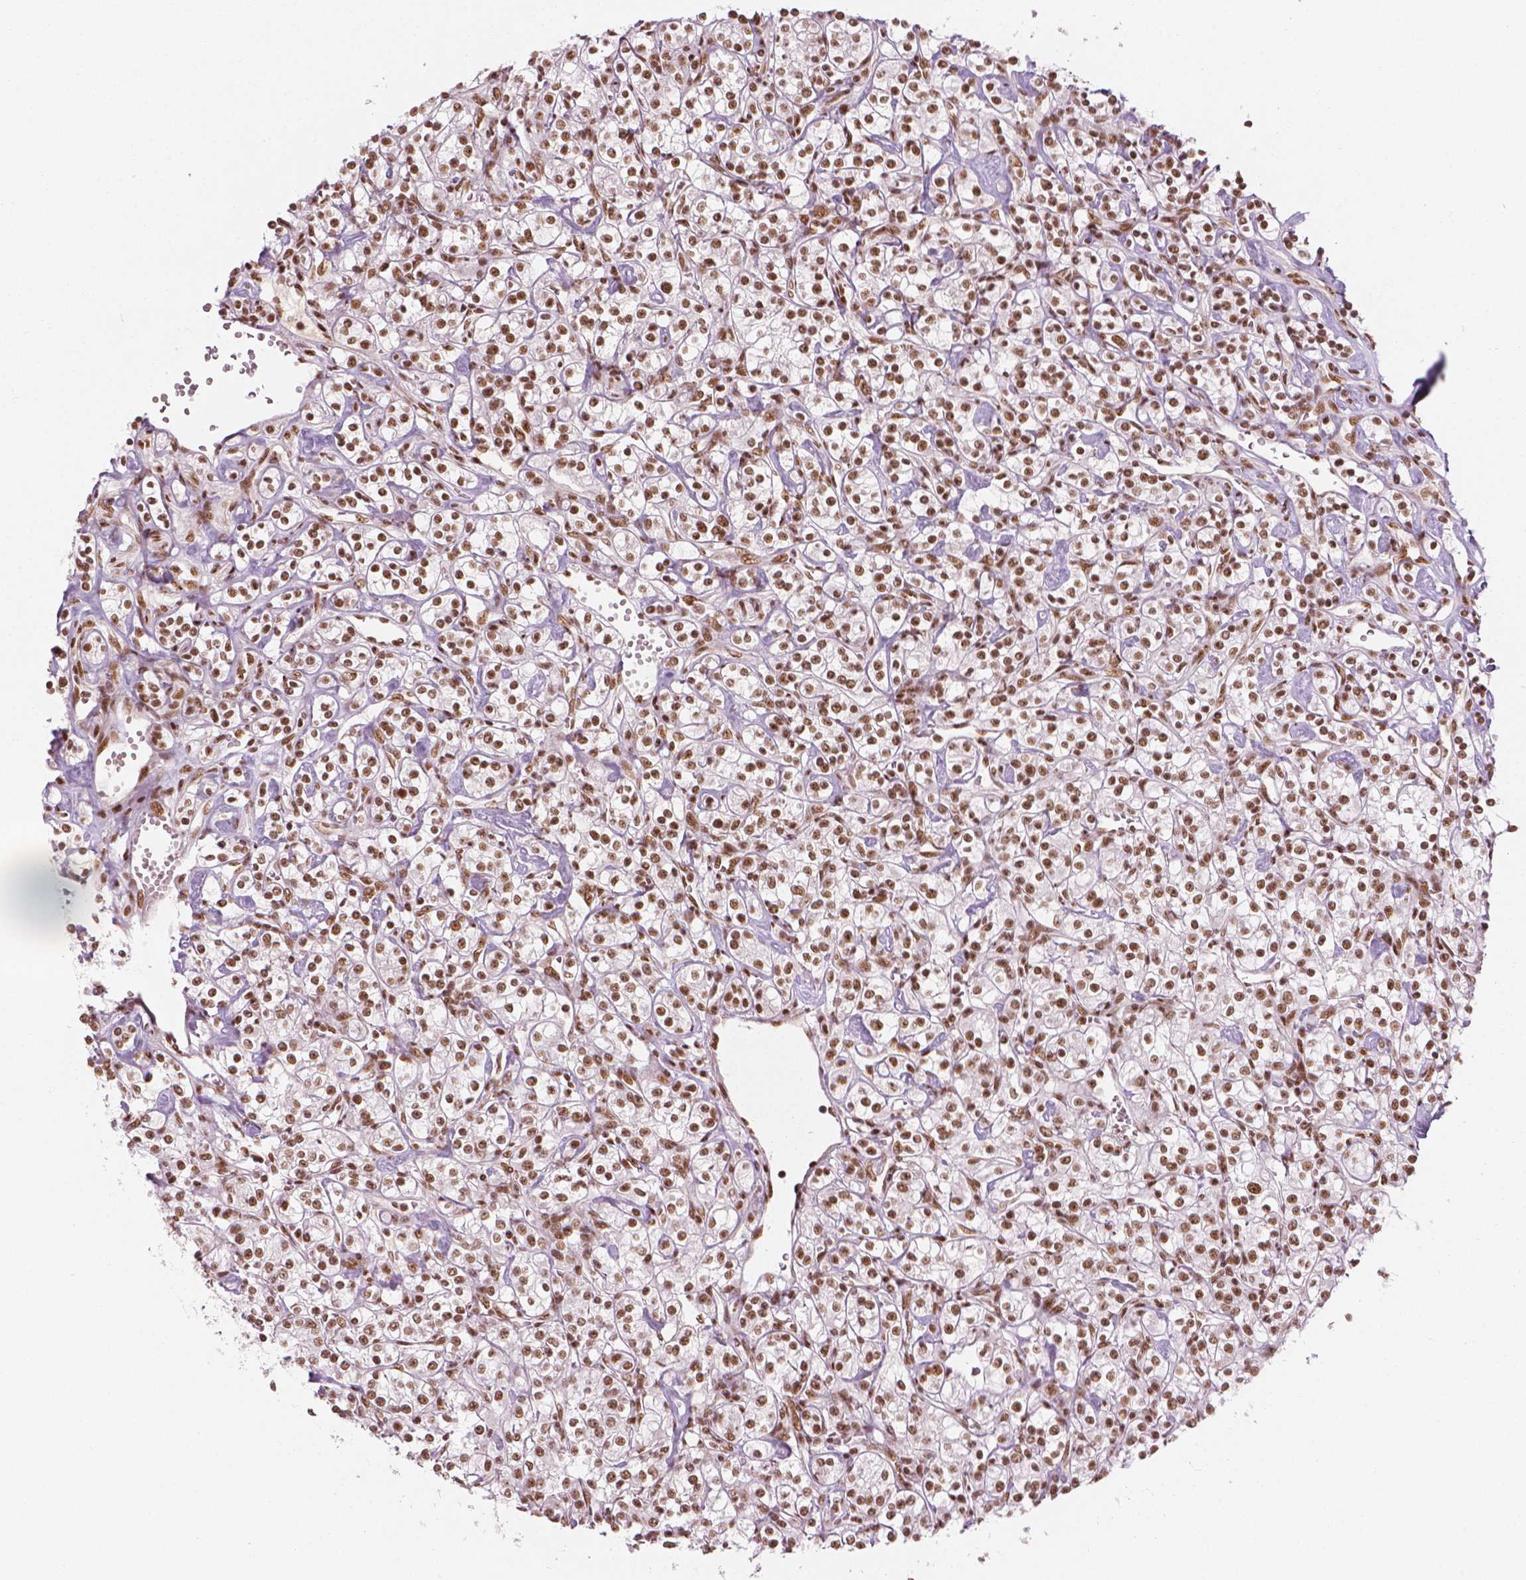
{"staining": {"intensity": "moderate", "quantity": ">75%", "location": "nuclear"}, "tissue": "renal cancer", "cell_type": "Tumor cells", "image_type": "cancer", "snomed": [{"axis": "morphology", "description": "Adenocarcinoma, NOS"}, {"axis": "topography", "description": "Kidney"}], "caption": "Protein analysis of renal cancer tissue exhibits moderate nuclear positivity in about >75% of tumor cells. The protein is stained brown, and the nuclei are stained in blue (DAB IHC with brightfield microscopy, high magnification).", "gene": "ELF2", "patient": {"sex": "male", "age": 77}}